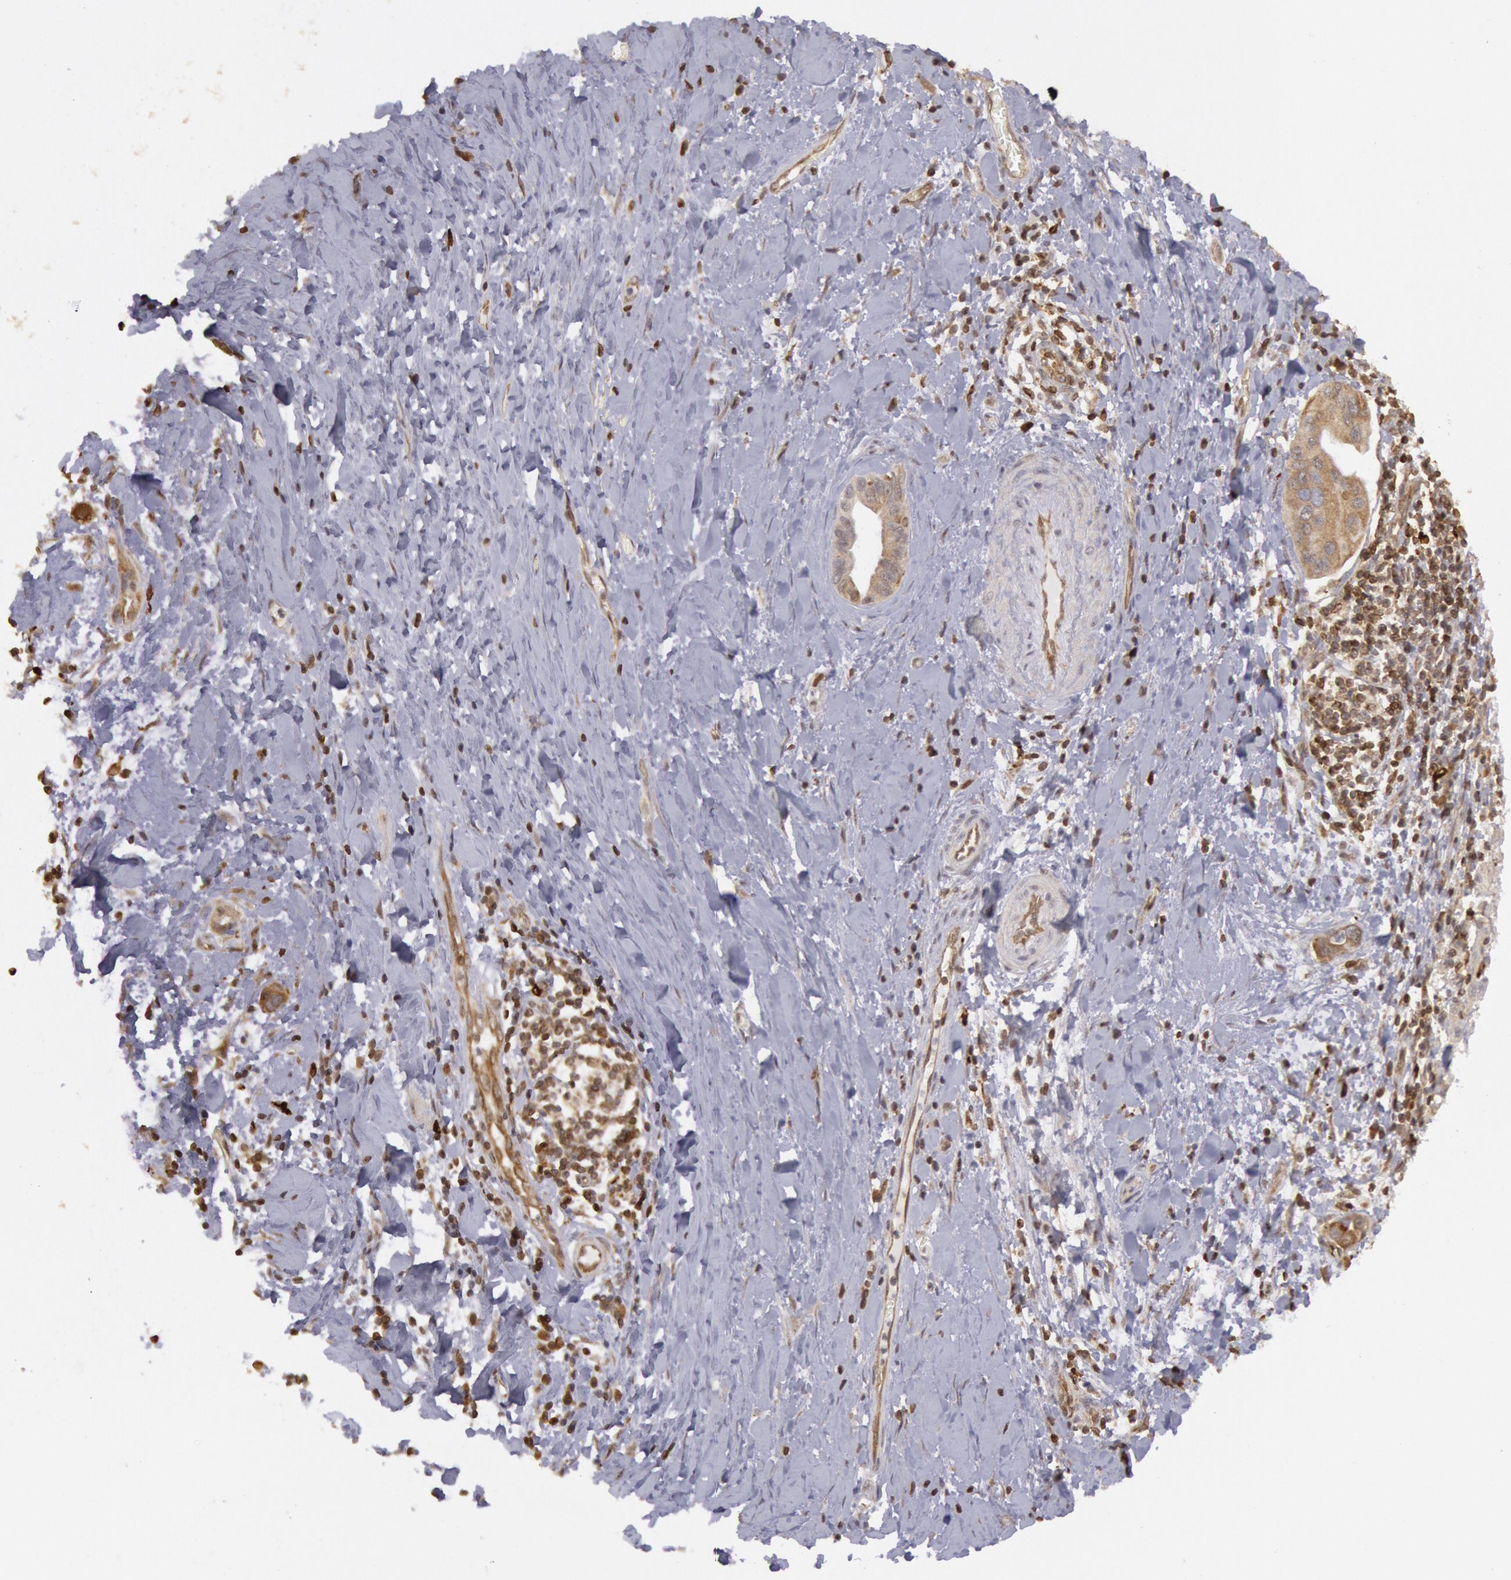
{"staining": {"intensity": "weak", "quantity": "25%-75%", "location": "cytoplasmic/membranous"}, "tissue": "liver cancer", "cell_type": "Tumor cells", "image_type": "cancer", "snomed": [{"axis": "morphology", "description": "Cholangiocarcinoma"}, {"axis": "topography", "description": "Liver"}], "caption": "Protein analysis of liver cancer tissue displays weak cytoplasmic/membranous staining in approximately 25%-75% of tumor cells.", "gene": "TAP2", "patient": {"sex": "female", "age": 65}}